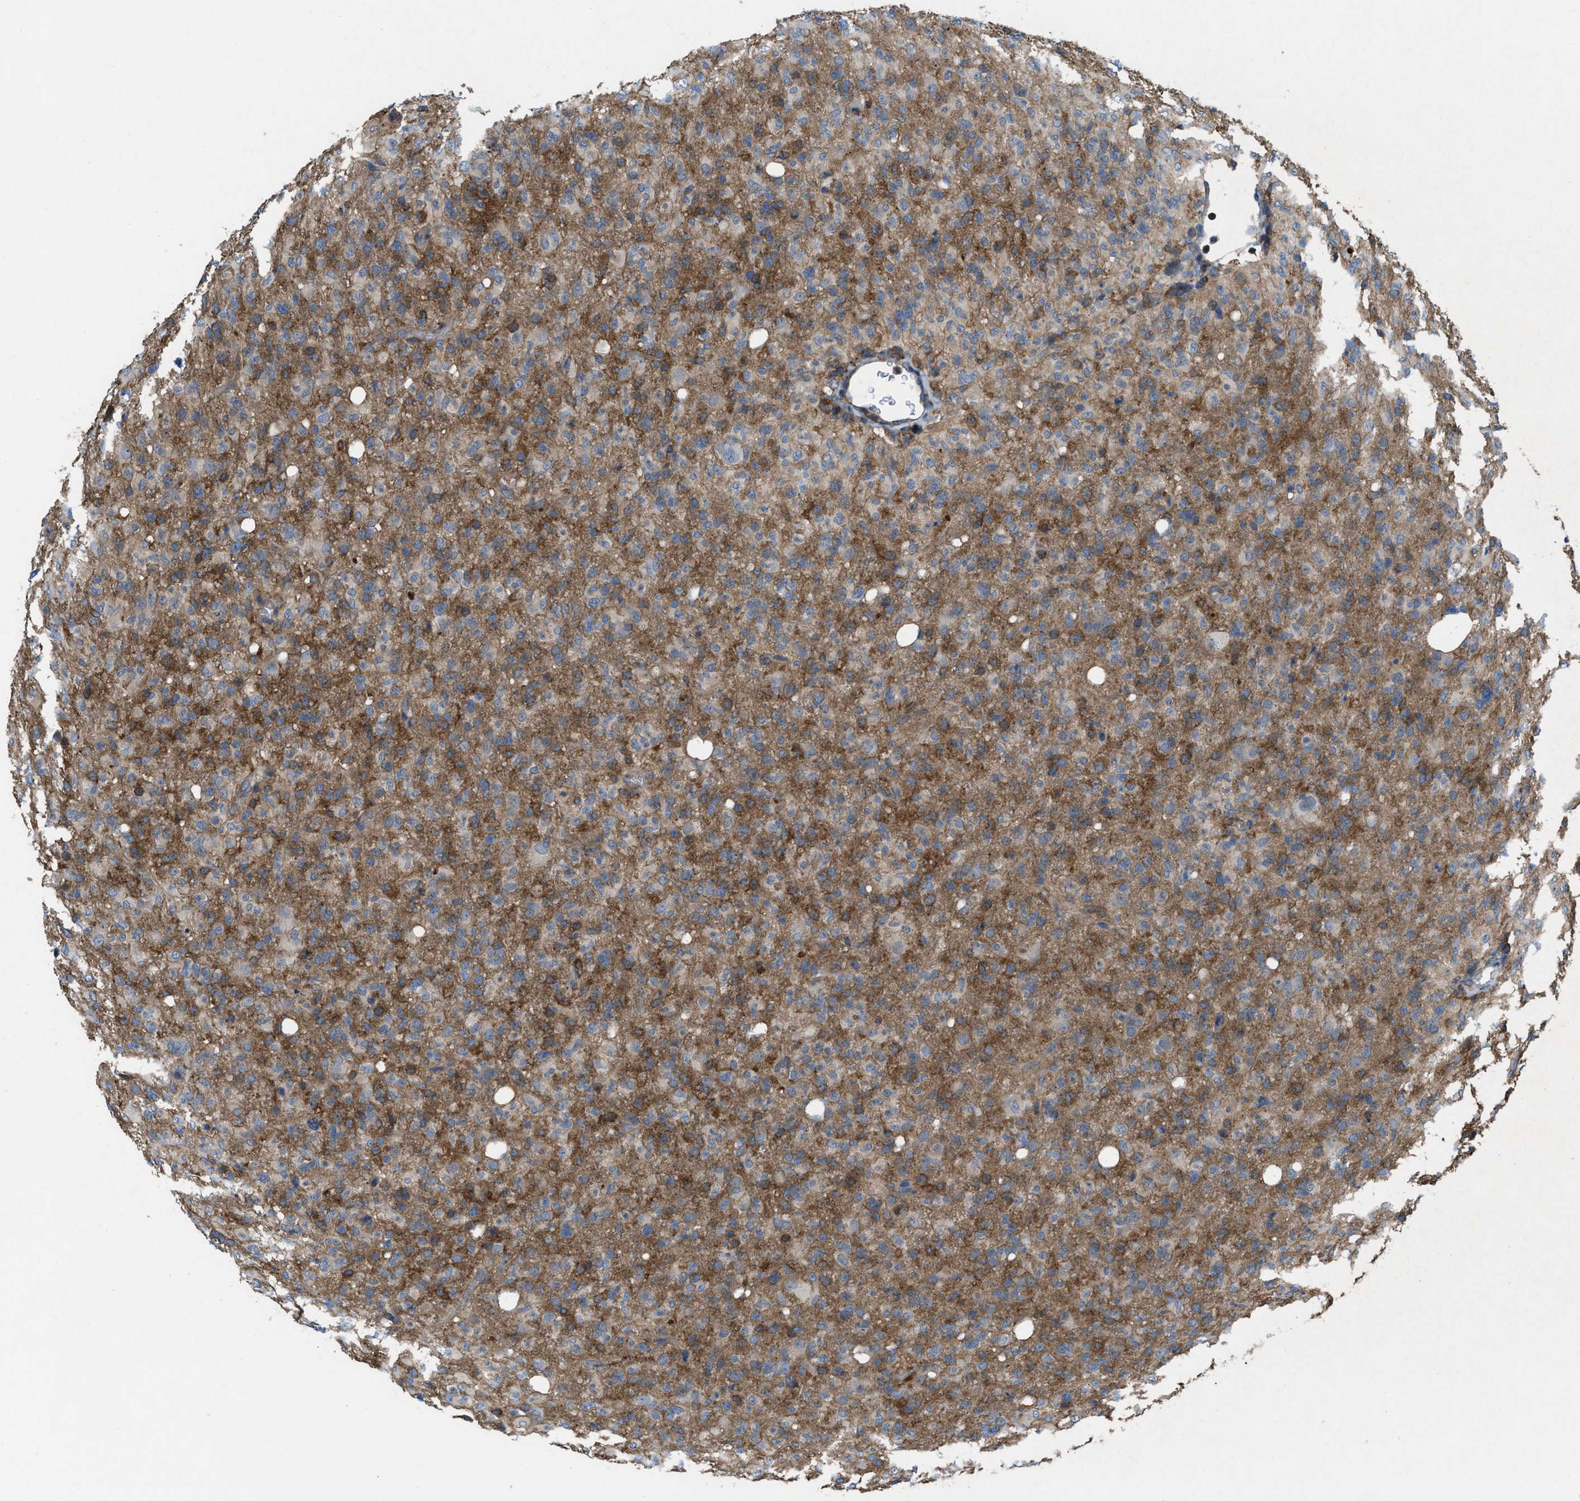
{"staining": {"intensity": "moderate", "quantity": ">75%", "location": "cytoplasmic/membranous"}, "tissue": "glioma", "cell_type": "Tumor cells", "image_type": "cancer", "snomed": [{"axis": "morphology", "description": "Glioma, malignant, High grade"}, {"axis": "topography", "description": "Brain"}], "caption": "Immunohistochemical staining of human malignant glioma (high-grade) shows moderate cytoplasmic/membranous protein positivity in about >75% of tumor cells. The protein is shown in brown color, while the nuclei are stained blue.", "gene": "MYO18A", "patient": {"sex": "female", "age": 57}}